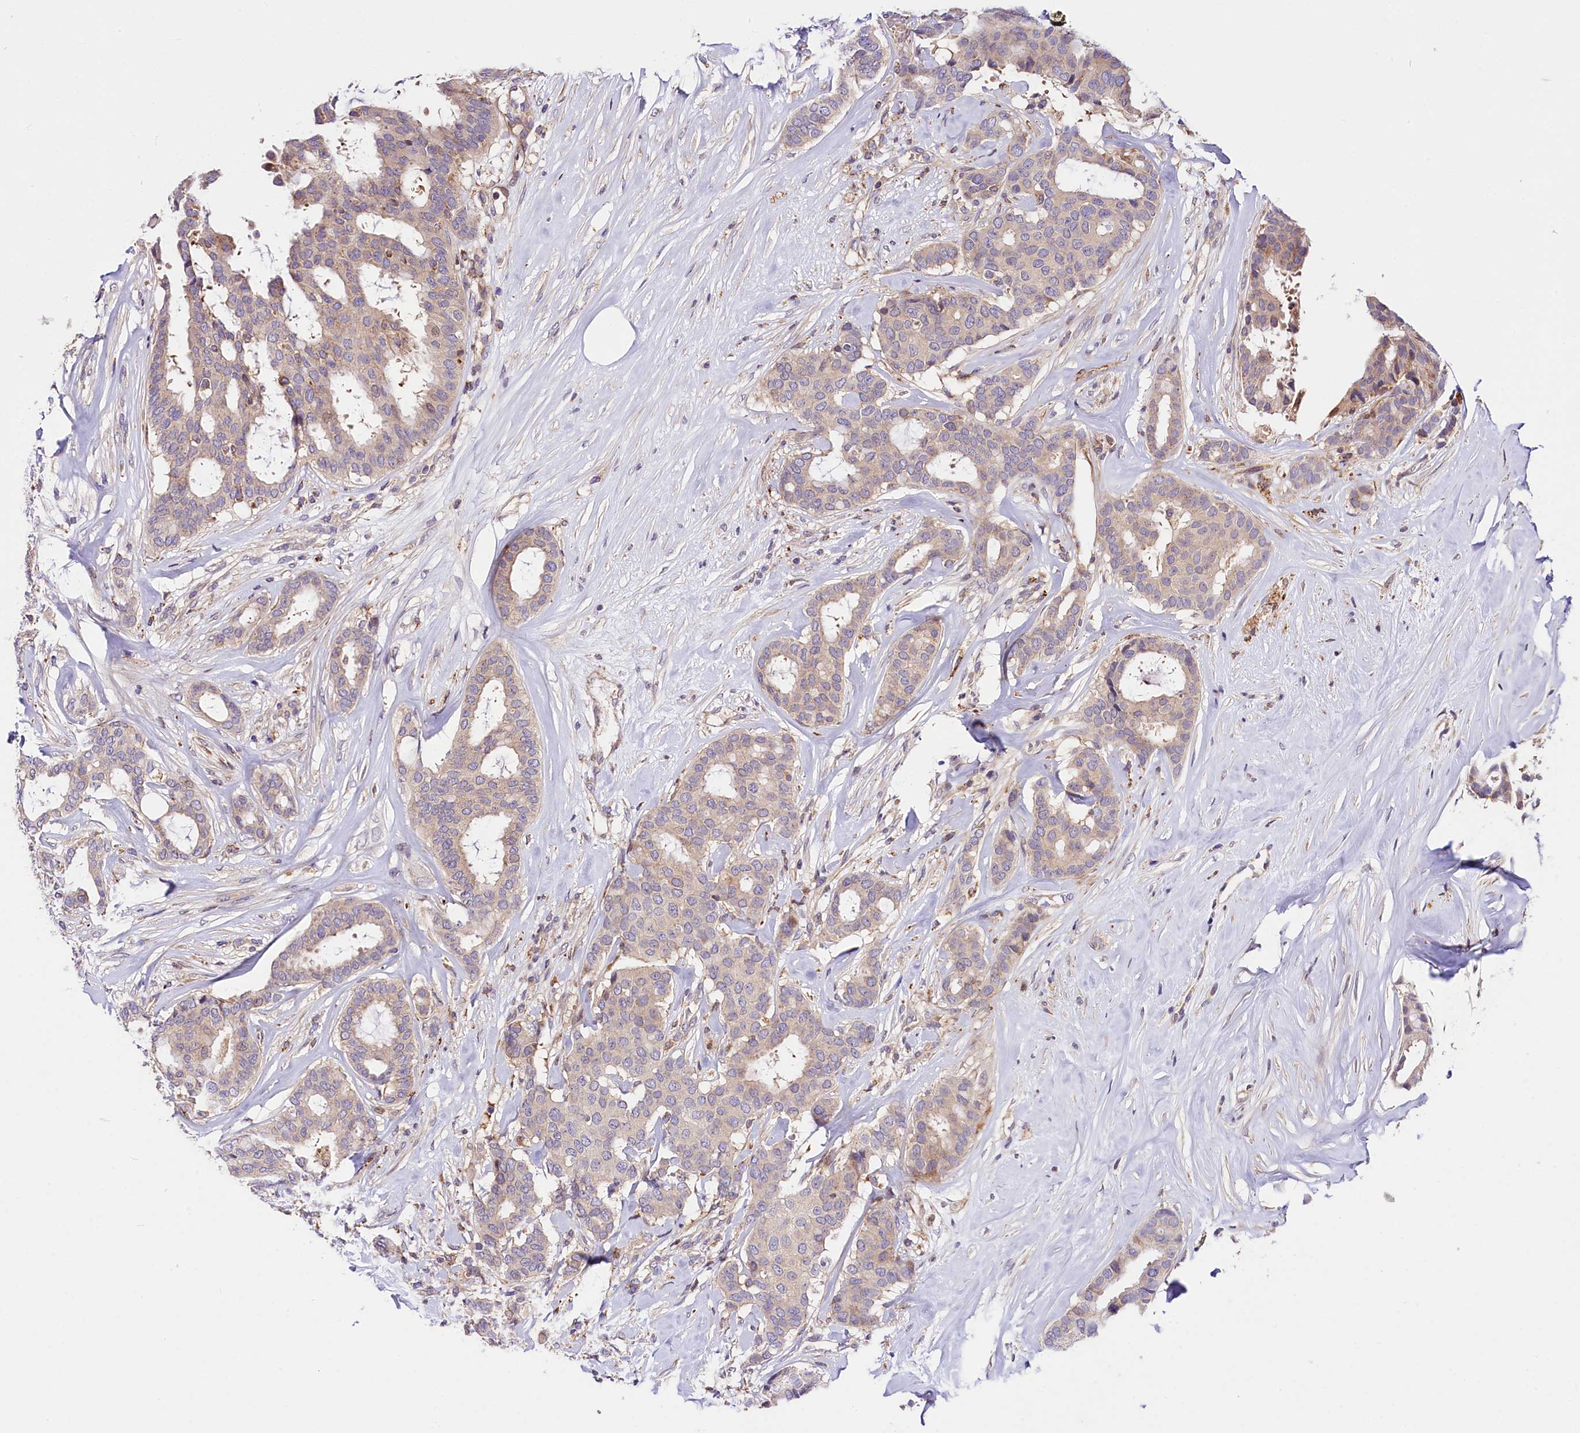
{"staining": {"intensity": "negative", "quantity": "none", "location": "none"}, "tissue": "breast cancer", "cell_type": "Tumor cells", "image_type": "cancer", "snomed": [{"axis": "morphology", "description": "Duct carcinoma"}, {"axis": "topography", "description": "Breast"}], "caption": "Human breast infiltrating ductal carcinoma stained for a protein using immunohistochemistry demonstrates no expression in tumor cells.", "gene": "ARMC6", "patient": {"sex": "female", "age": 75}}